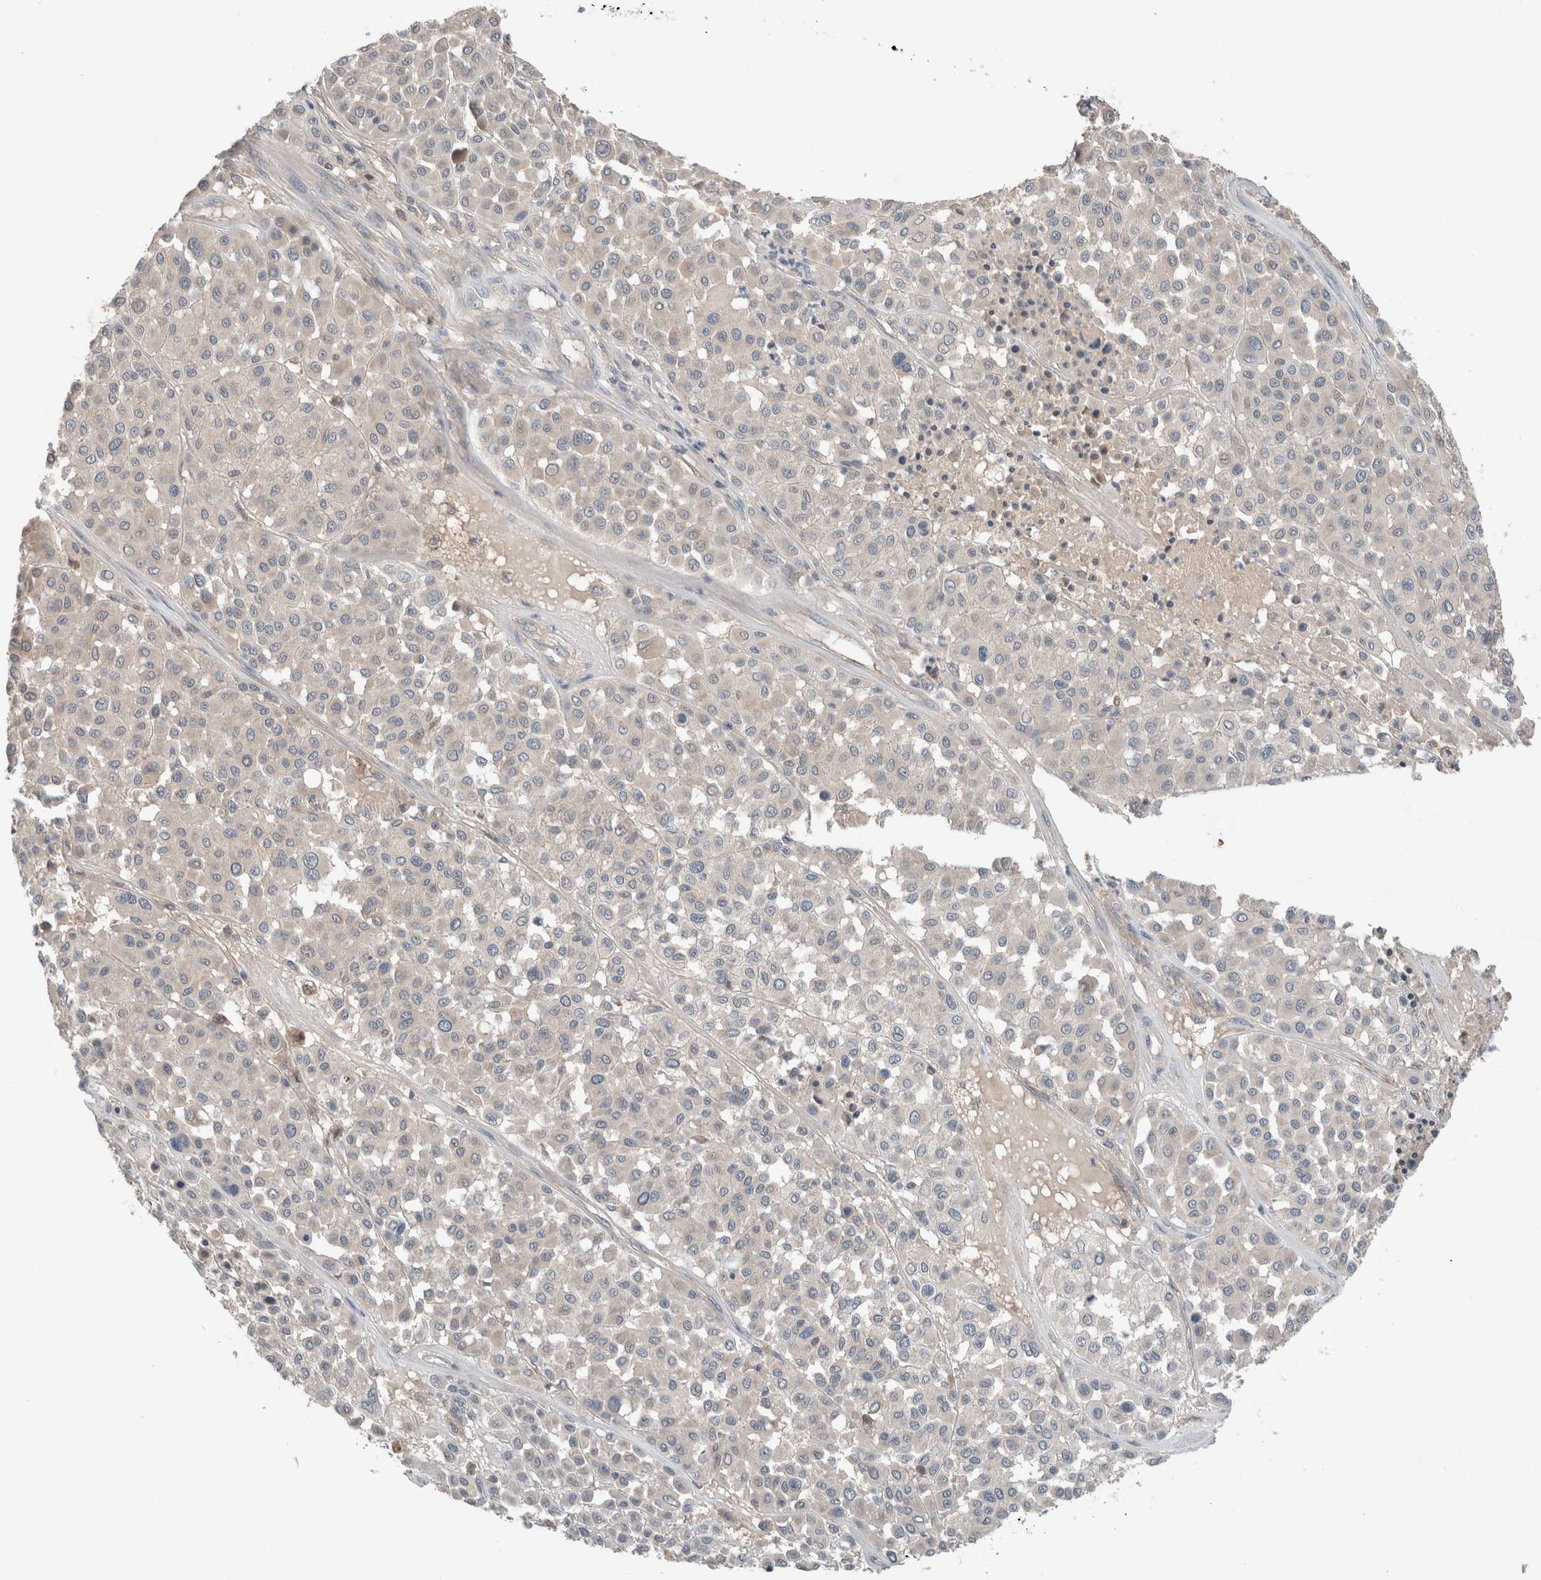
{"staining": {"intensity": "weak", "quantity": "<25%", "location": "cytoplasmic/membranous"}, "tissue": "melanoma", "cell_type": "Tumor cells", "image_type": "cancer", "snomed": [{"axis": "morphology", "description": "Malignant melanoma, Metastatic site"}, {"axis": "topography", "description": "Soft tissue"}], "caption": "A micrograph of malignant melanoma (metastatic site) stained for a protein demonstrates no brown staining in tumor cells.", "gene": "UGCG", "patient": {"sex": "male", "age": 41}}